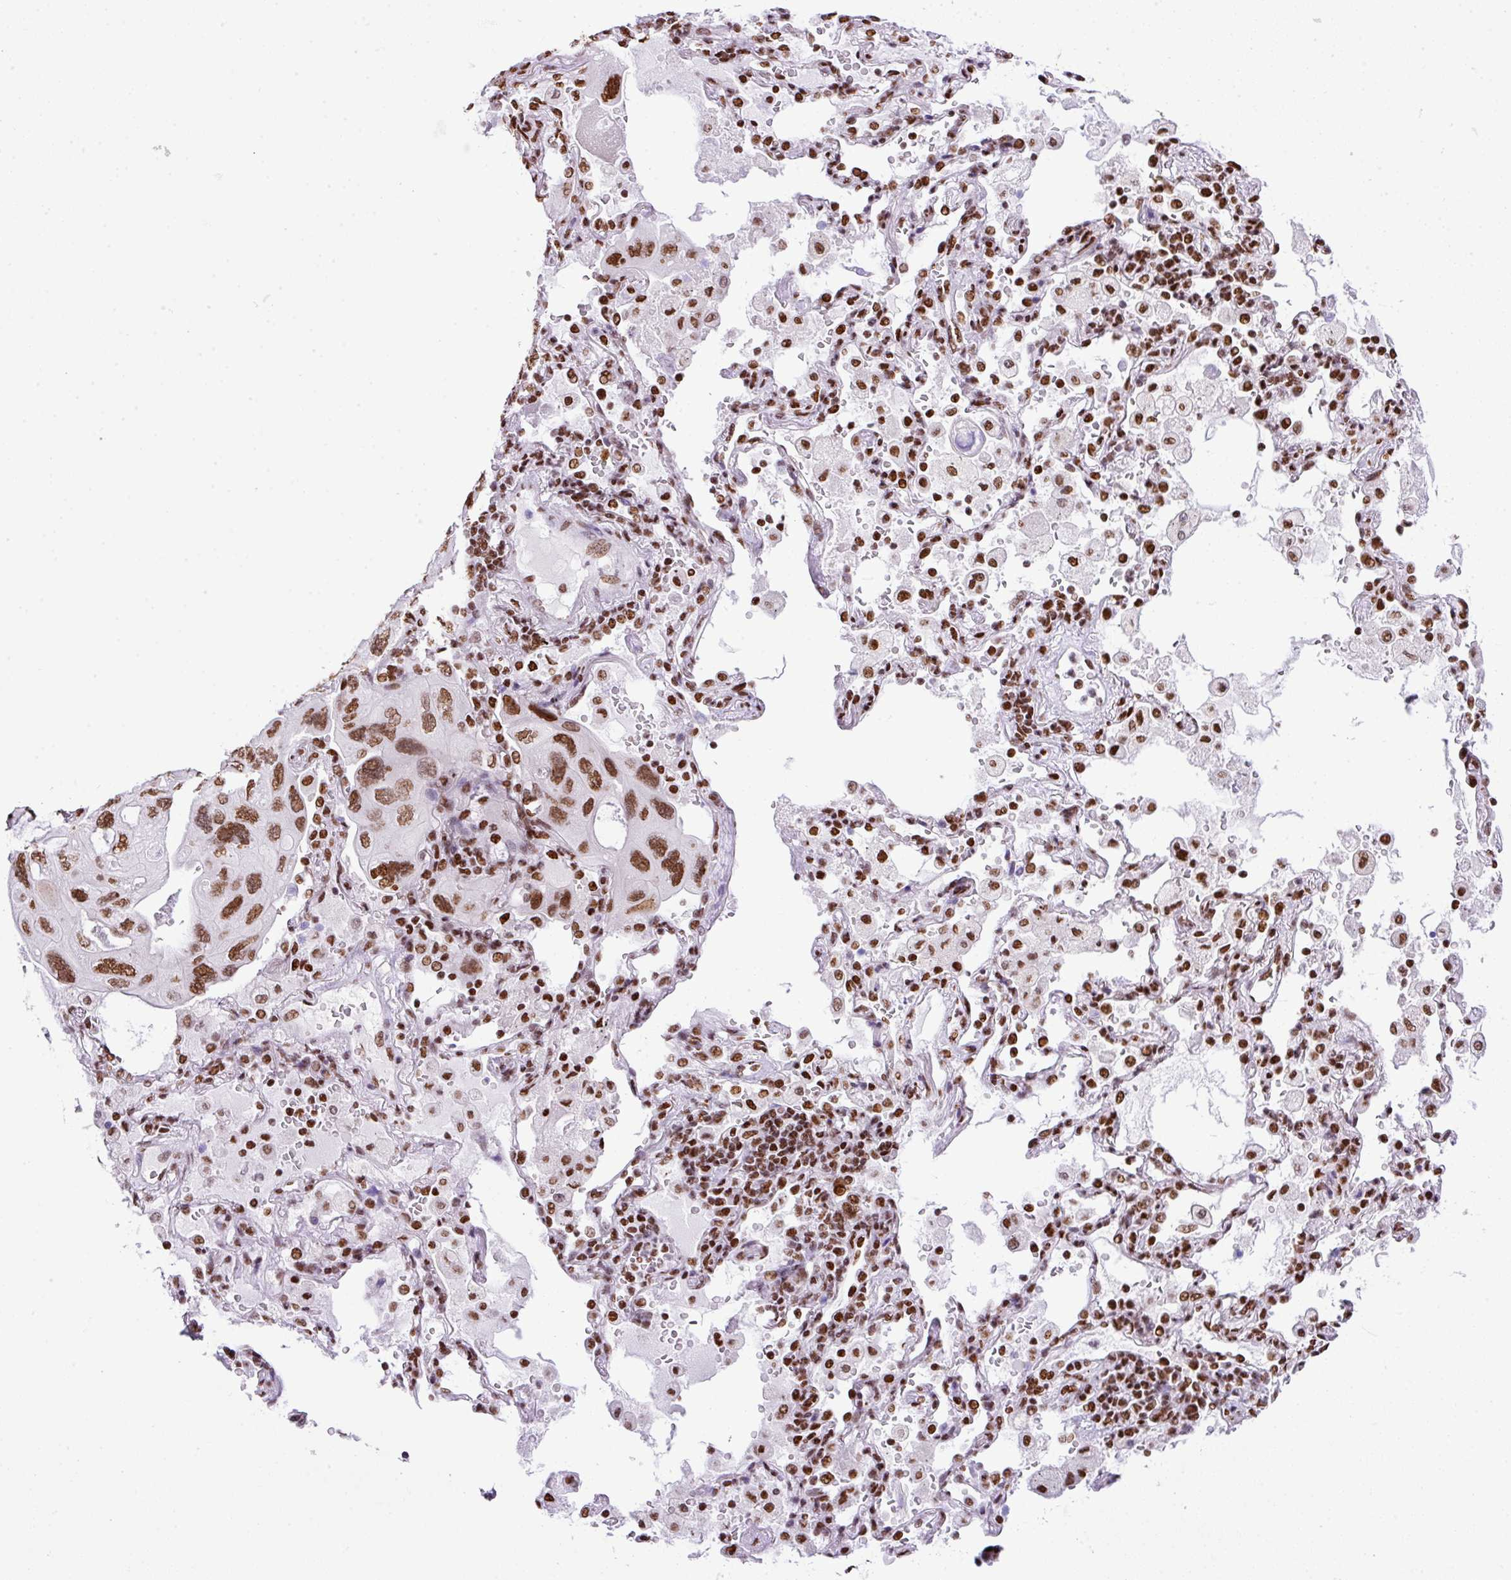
{"staining": {"intensity": "moderate", "quantity": ">75%", "location": "nuclear"}, "tissue": "lung cancer", "cell_type": "Tumor cells", "image_type": "cancer", "snomed": [{"axis": "morphology", "description": "Squamous cell carcinoma, NOS"}, {"axis": "topography", "description": "Lung"}], "caption": "This is a micrograph of immunohistochemistry staining of squamous cell carcinoma (lung), which shows moderate positivity in the nuclear of tumor cells.", "gene": "RARG", "patient": {"sex": "female", "age": 73}}